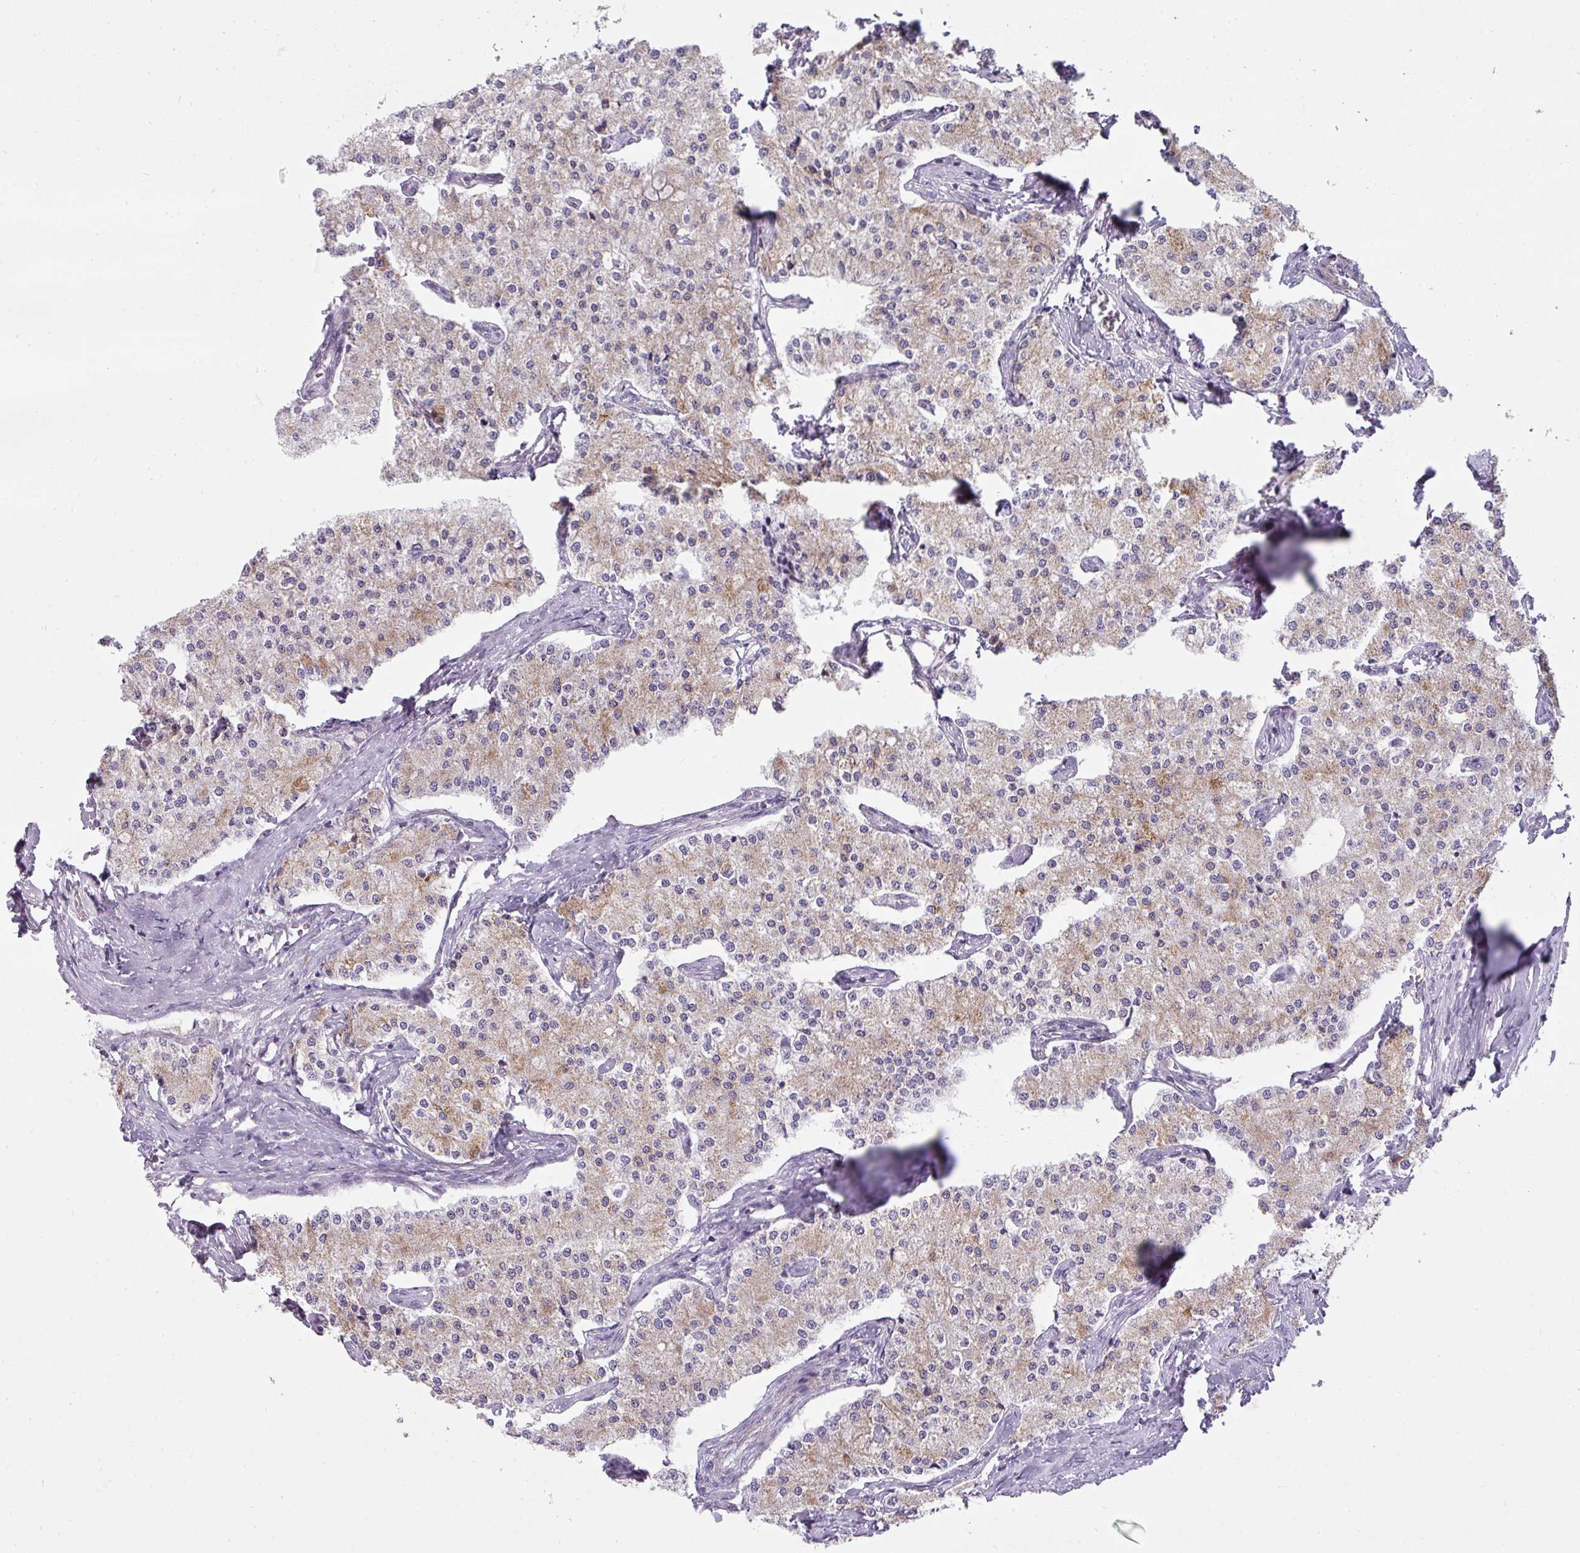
{"staining": {"intensity": "moderate", "quantity": "25%-75%", "location": "cytoplasmic/membranous"}, "tissue": "carcinoid", "cell_type": "Tumor cells", "image_type": "cancer", "snomed": [{"axis": "morphology", "description": "Carcinoid, malignant, NOS"}, {"axis": "topography", "description": "Colon"}], "caption": "A medium amount of moderate cytoplasmic/membranous staining is seen in about 25%-75% of tumor cells in malignant carcinoid tissue.", "gene": "C2orf68", "patient": {"sex": "female", "age": 52}}